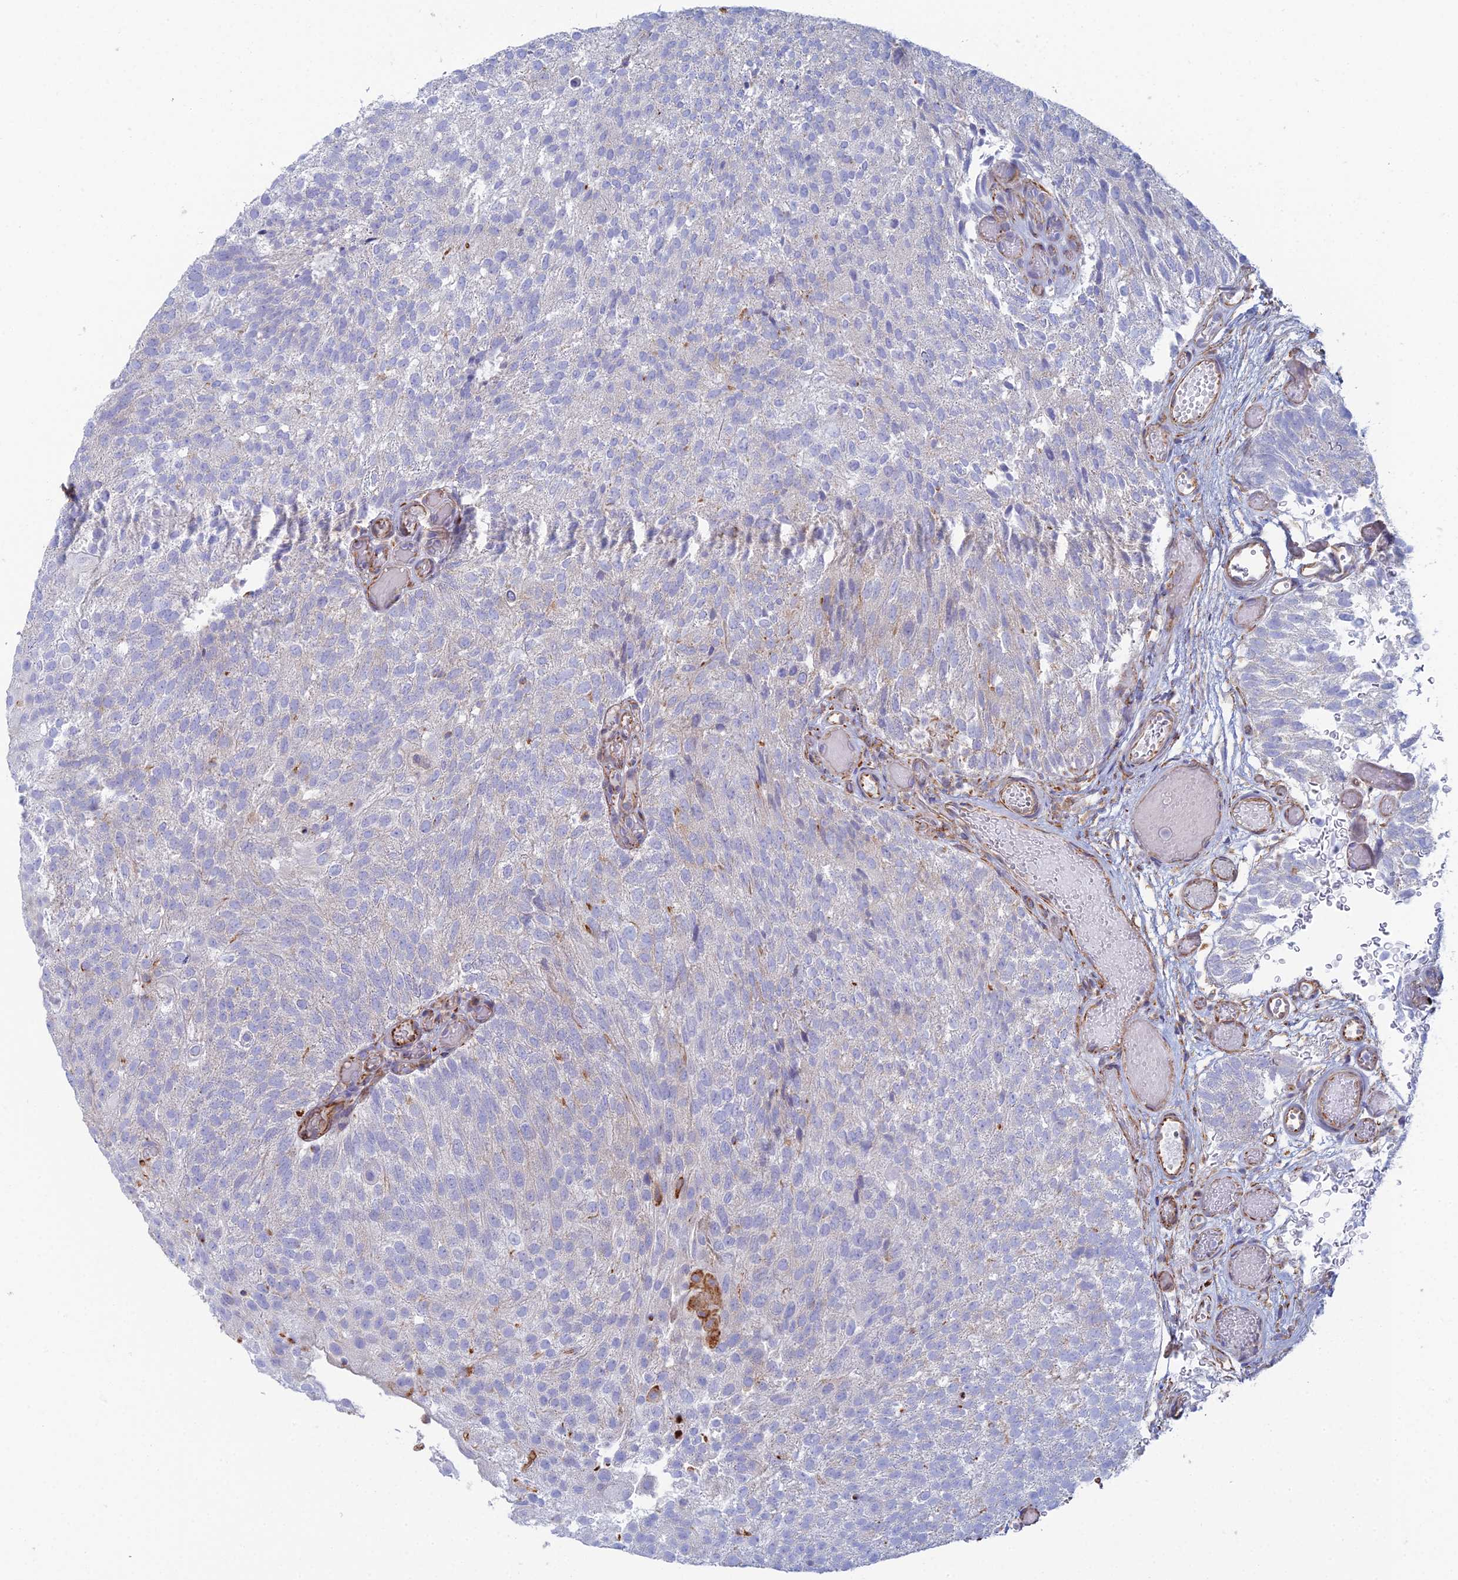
{"staining": {"intensity": "negative", "quantity": "none", "location": "none"}, "tissue": "urothelial cancer", "cell_type": "Tumor cells", "image_type": "cancer", "snomed": [{"axis": "morphology", "description": "Urothelial carcinoma, Low grade"}, {"axis": "topography", "description": "Urinary bladder"}], "caption": "This is a photomicrograph of immunohistochemistry staining of urothelial cancer, which shows no positivity in tumor cells.", "gene": "CLVS2", "patient": {"sex": "male", "age": 78}}